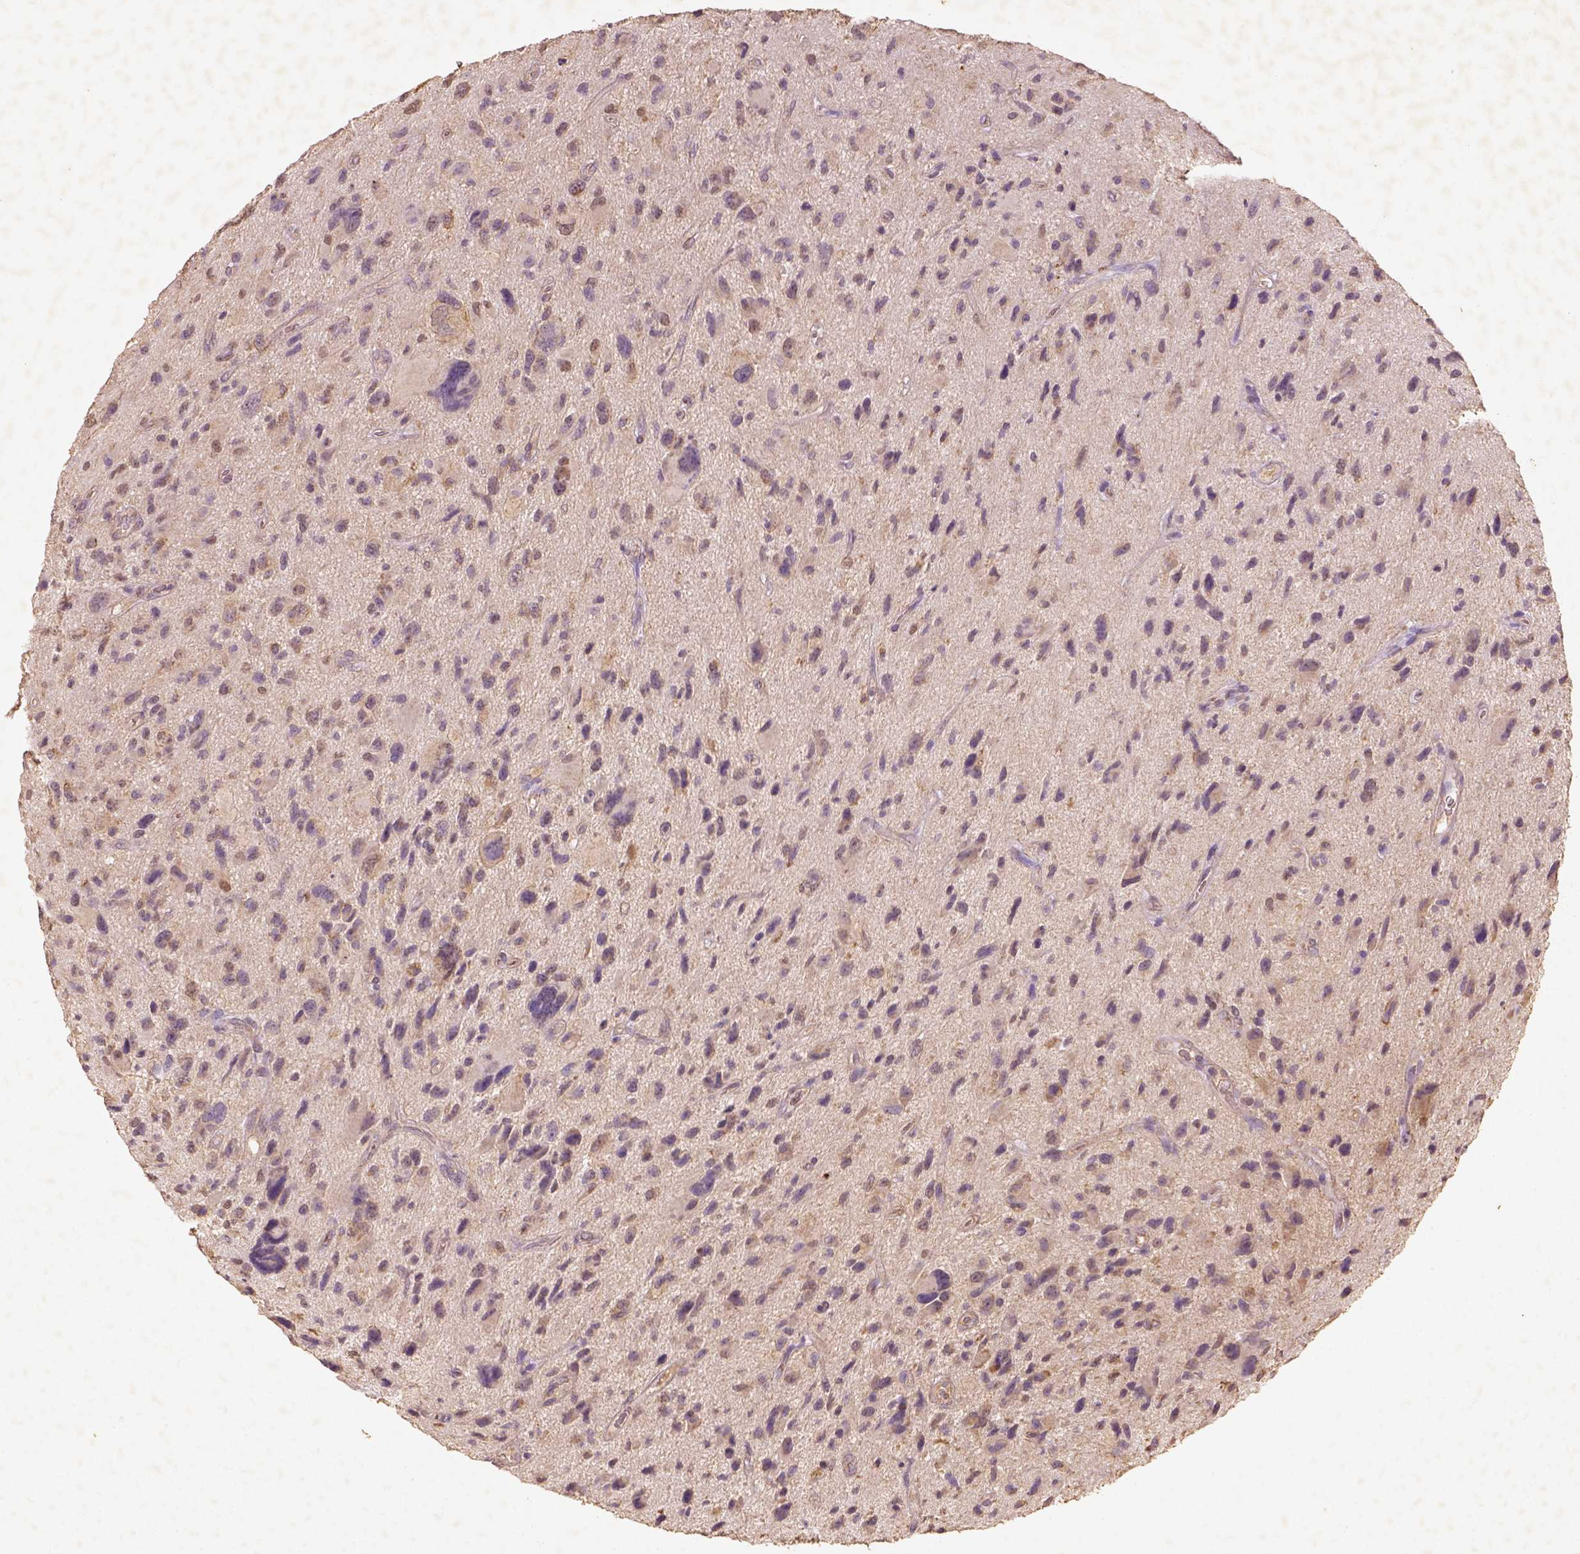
{"staining": {"intensity": "negative", "quantity": "none", "location": "none"}, "tissue": "glioma", "cell_type": "Tumor cells", "image_type": "cancer", "snomed": [{"axis": "morphology", "description": "Glioma, malignant, NOS"}, {"axis": "morphology", "description": "Glioma, malignant, High grade"}, {"axis": "topography", "description": "Brain"}], "caption": "Immunohistochemical staining of human malignant glioma shows no significant staining in tumor cells.", "gene": "AP2B1", "patient": {"sex": "female", "age": 71}}